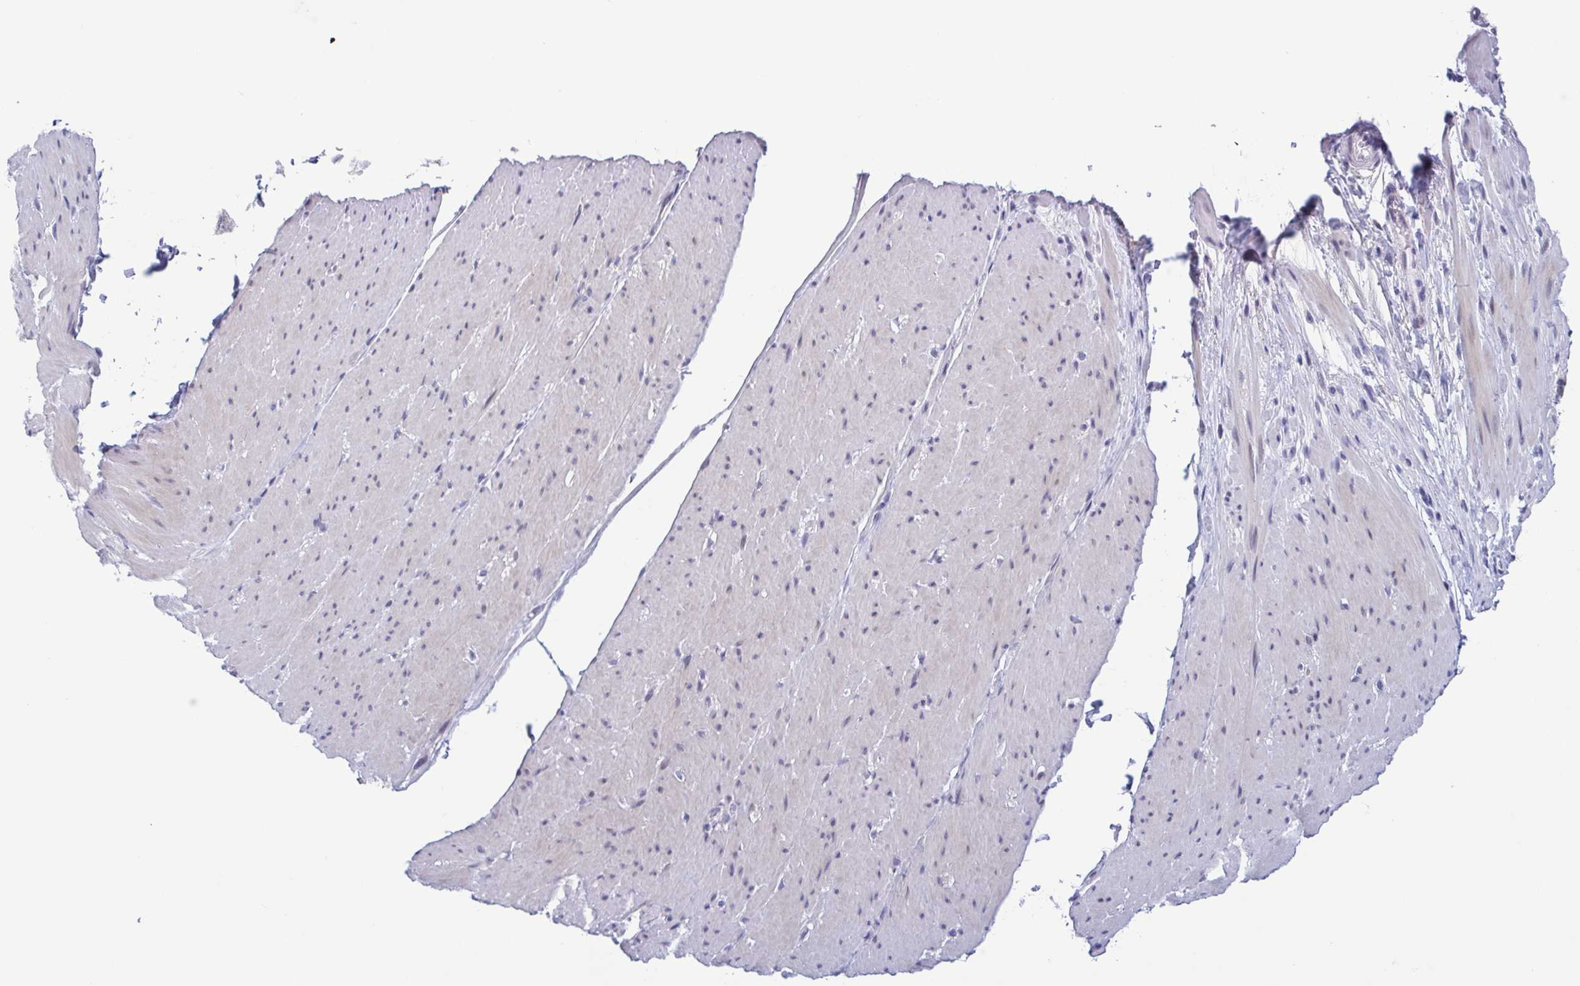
{"staining": {"intensity": "negative", "quantity": "none", "location": "none"}, "tissue": "smooth muscle", "cell_type": "Smooth muscle cells", "image_type": "normal", "snomed": [{"axis": "morphology", "description": "Normal tissue, NOS"}, {"axis": "topography", "description": "Smooth muscle"}, {"axis": "topography", "description": "Rectum"}], "caption": "High magnification brightfield microscopy of benign smooth muscle stained with DAB (brown) and counterstained with hematoxylin (blue): smooth muscle cells show no significant positivity. (DAB immunohistochemistry, high magnification).", "gene": "PERM1", "patient": {"sex": "male", "age": 53}}